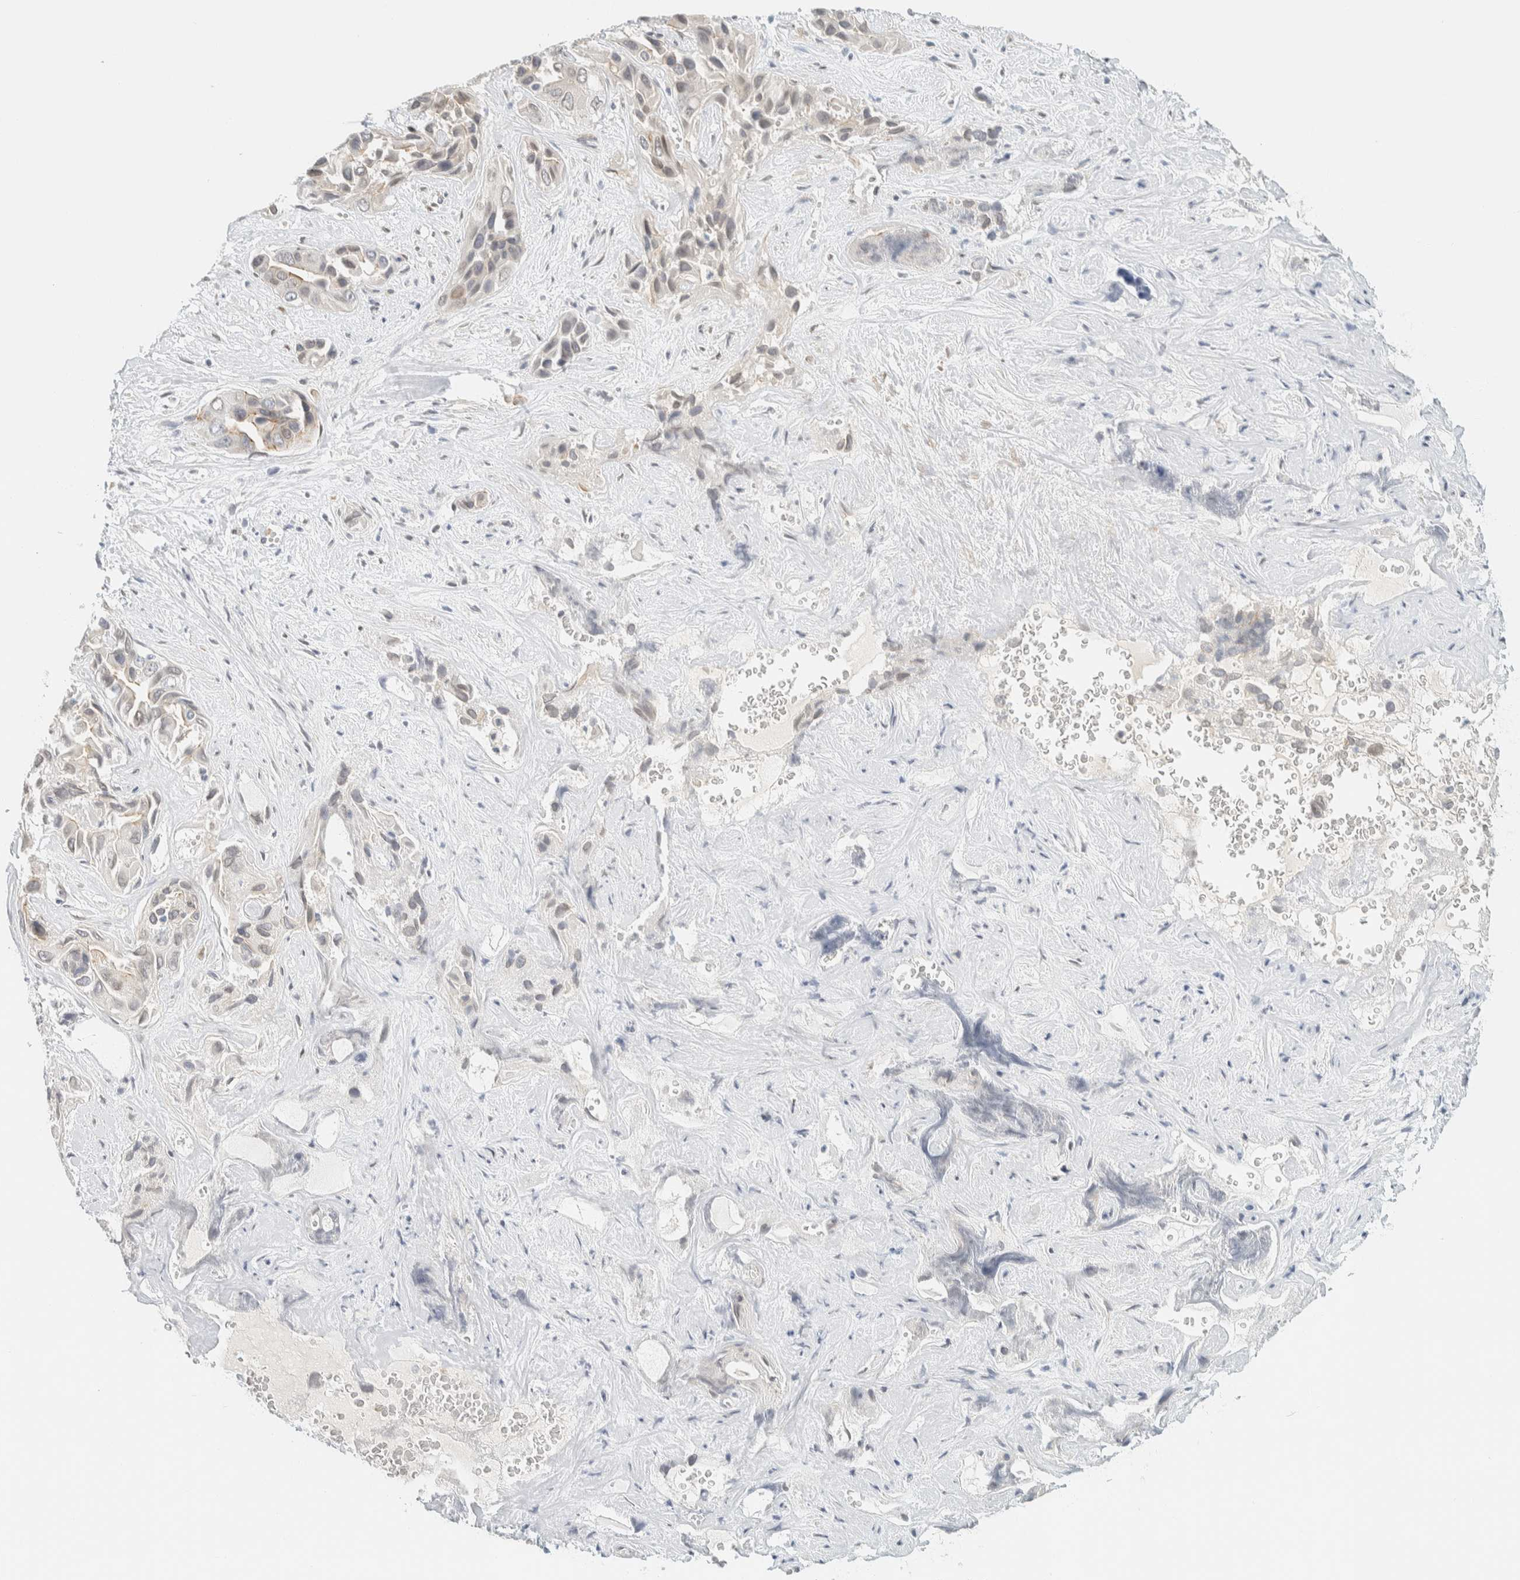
{"staining": {"intensity": "weak", "quantity": "<25%", "location": "cytoplasmic/membranous"}, "tissue": "liver cancer", "cell_type": "Tumor cells", "image_type": "cancer", "snomed": [{"axis": "morphology", "description": "Cholangiocarcinoma"}, {"axis": "topography", "description": "Liver"}], "caption": "Immunohistochemical staining of cholangiocarcinoma (liver) demonstrates no significant staining in tumor cells.", "gene": "C1QTNF12", "patient": {"sex": "female", "age": 52}}